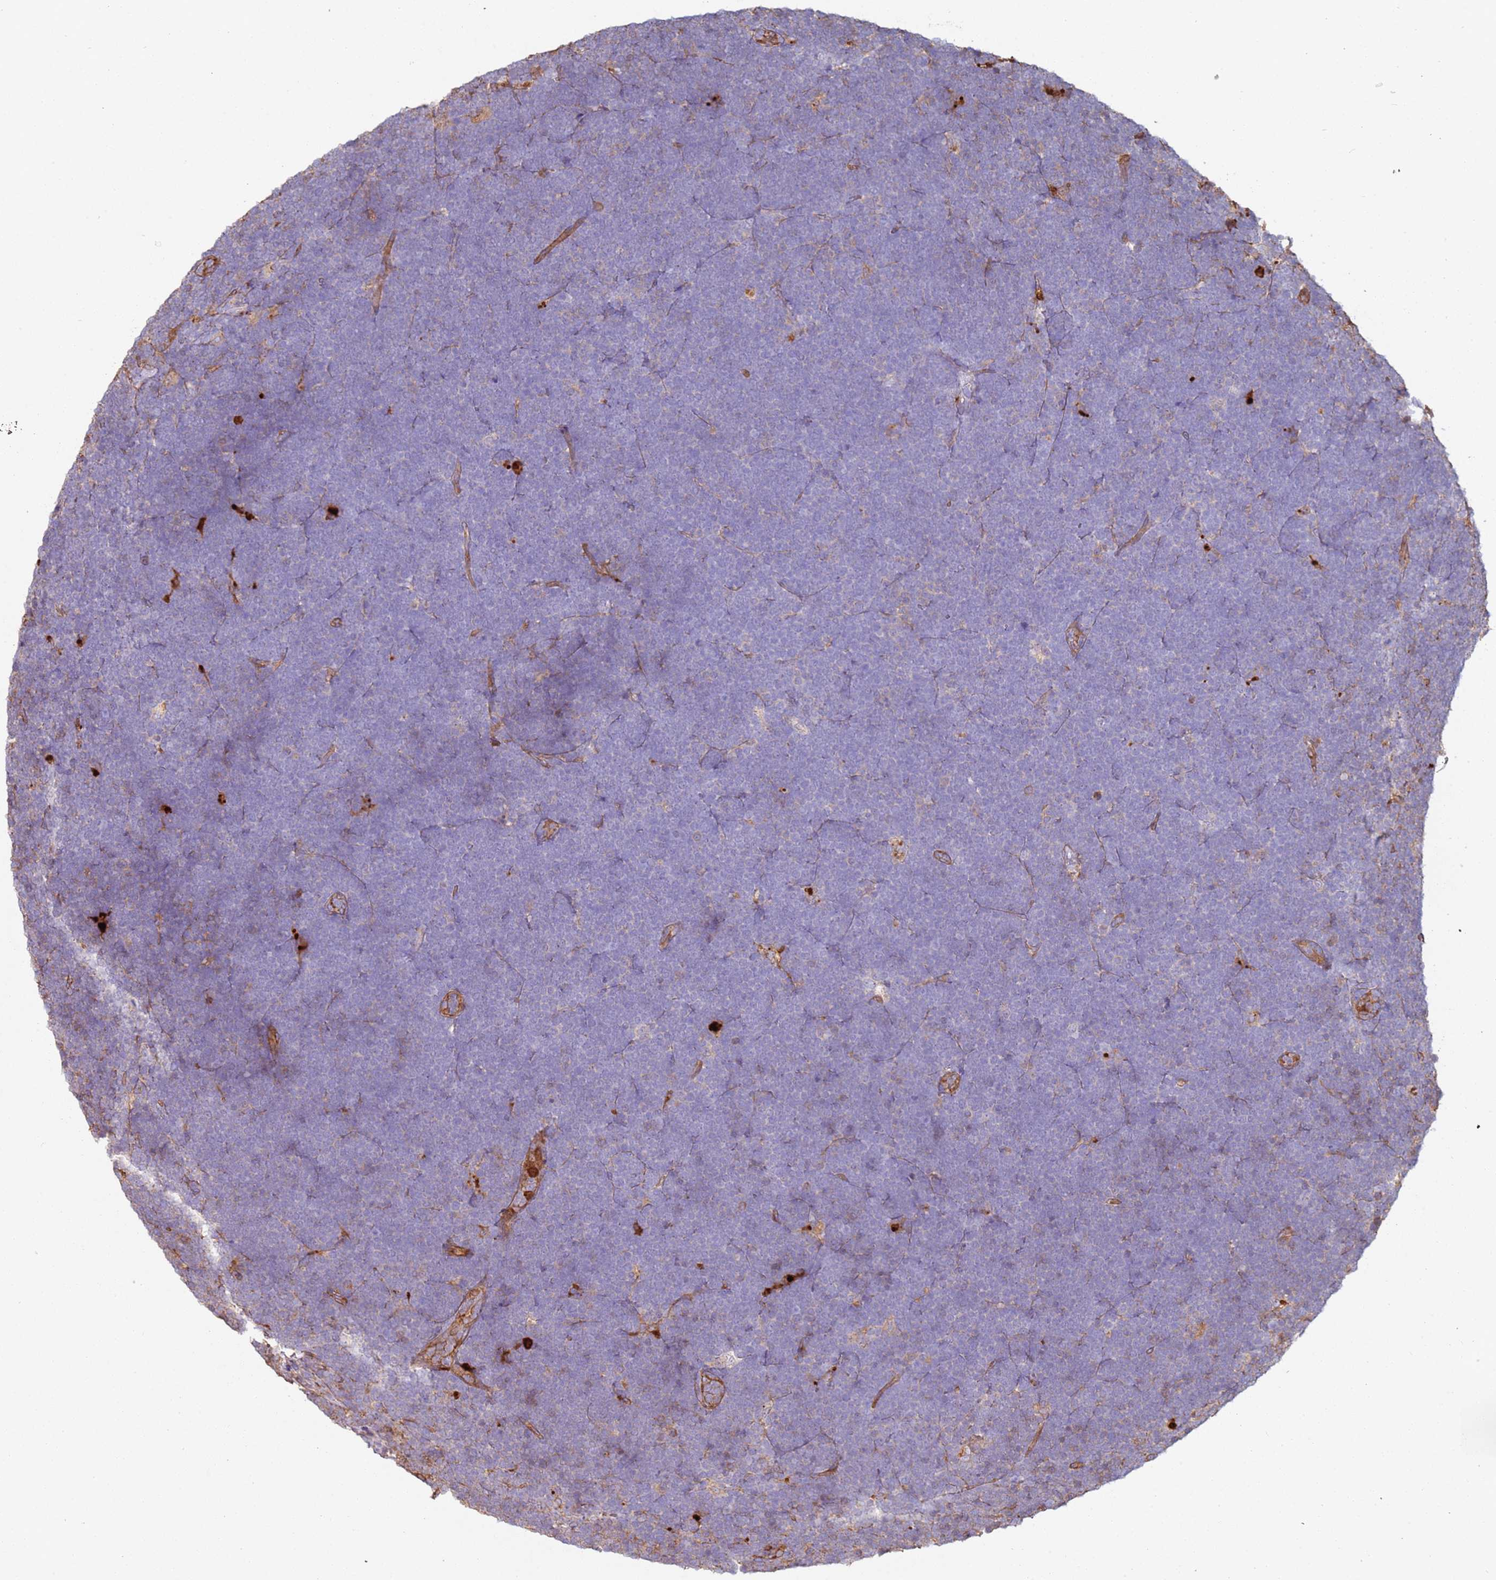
{"staining": {"intensity": "negative", "quantity": "none", "location": "none"}, "tissue": "lymphoma", "cell_type": "Tumor cells", "image_type": "cancer", "snomed": [{"axis": "morphology", "description": "Malignant lymphoma, non-Hodgkin's type, High grade"}, {"axis": "topography", "description": "Lymph node"}], "caption": "Immunohistochemistry (IHC) micrograph of neoplastic tissue: high-grade malignant lymphoma, non-Hodgkin's type stained with DAB (3,3'-diaminobenzidine) reveals no significant protein positivity in tumor cells.", "gene": "NDUFAF4", "patient": {"sex": "male", "age": 13}}